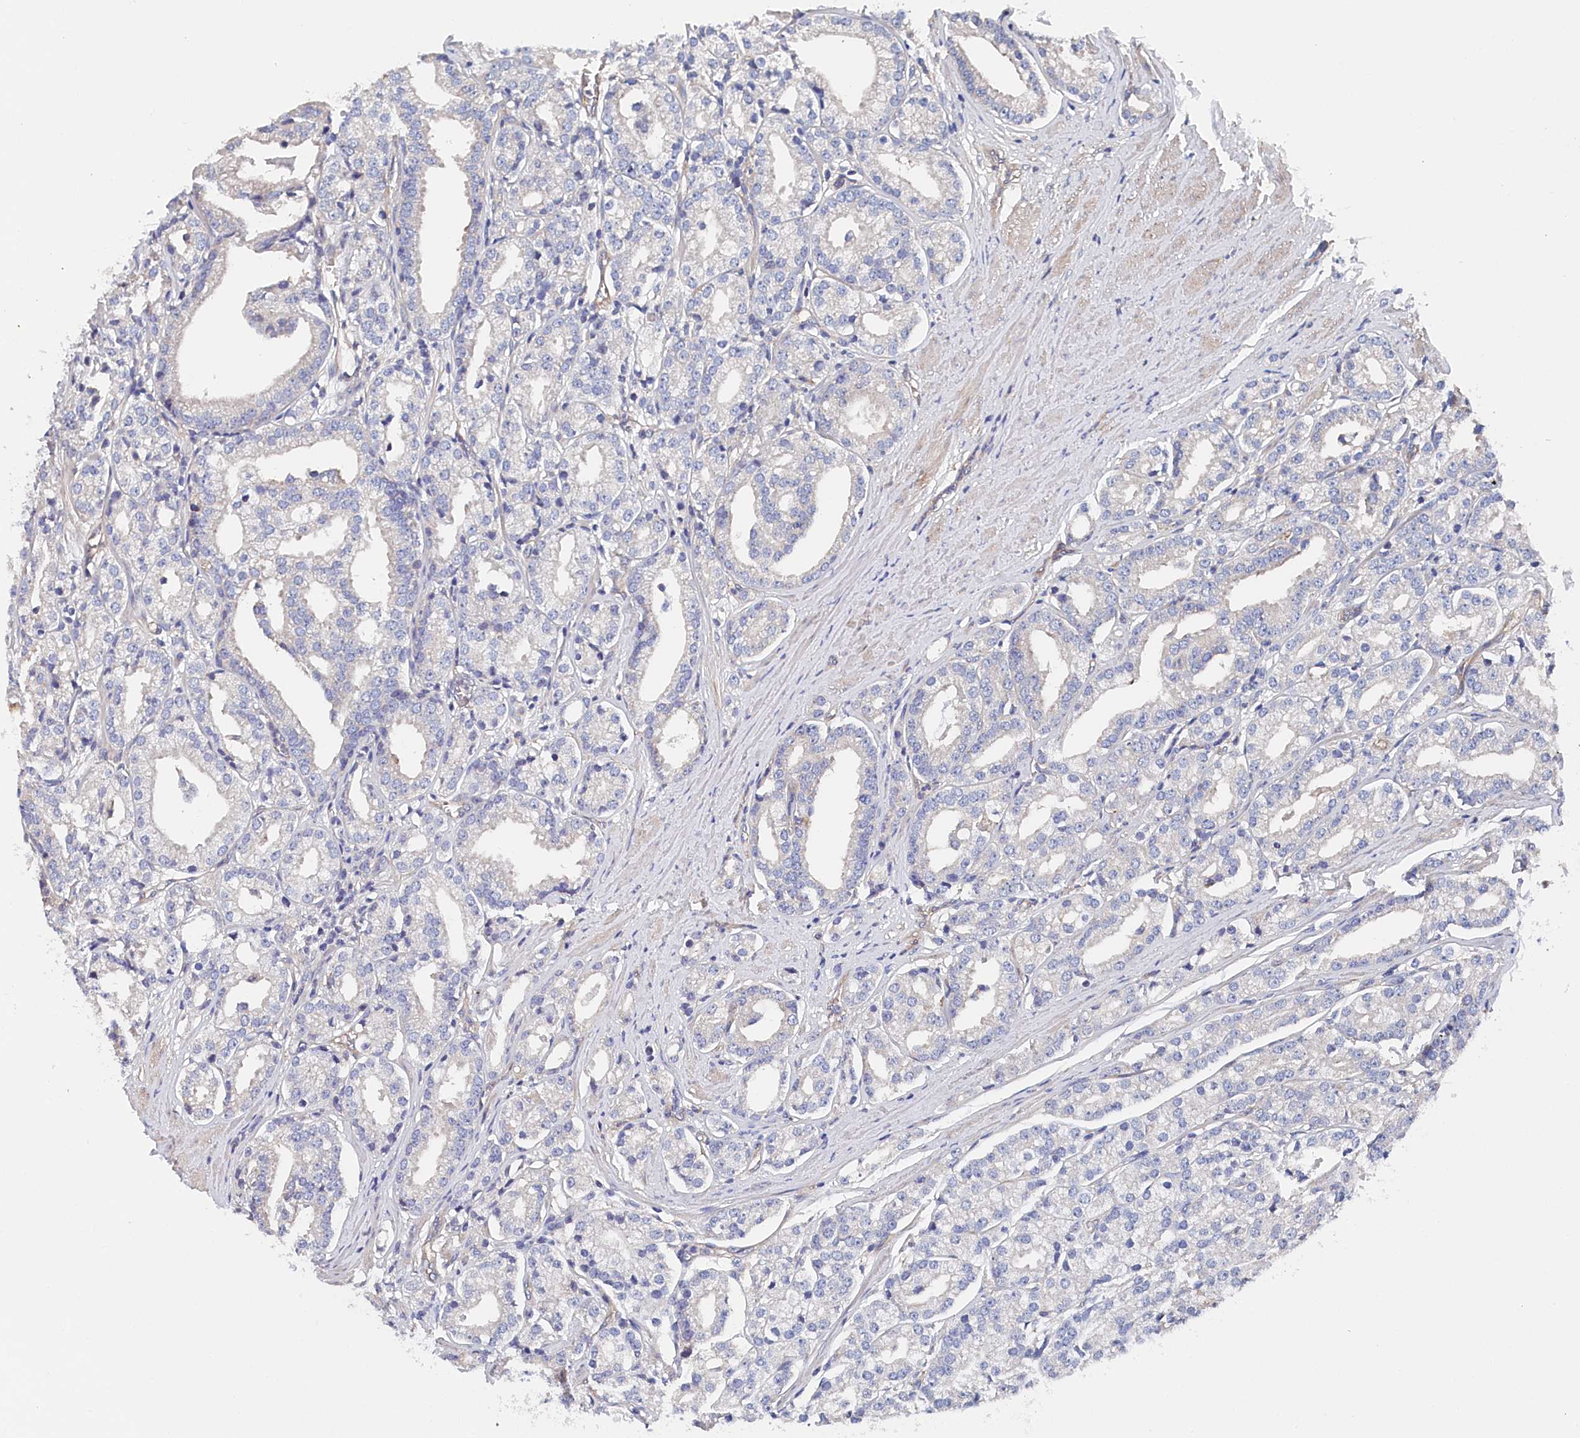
{"staining": {"intensity": "negative", "quantity": "none", "location": "none"}, "tissue": "prostate cancer", "cell_type": "Tumor cells", "image_type": "cancer", "snomed": [{"axis": "morphology", "description": "Adenocarcinoma, High grade"}, {"axis": "topography", "description": "Prostate"}], "caption": "IHC image of neoplastic tissue: prostate high-grade adenocarcinoma stained with DAB (3,3'-diaminobenzidine) exhibits no significant protein staining in tumor cells. (DAB immunohistochemistry visualized using brightfield microscopy, high magnification).", "gene": "BHMT", "patient": {"sex": "male", "age": 69}}